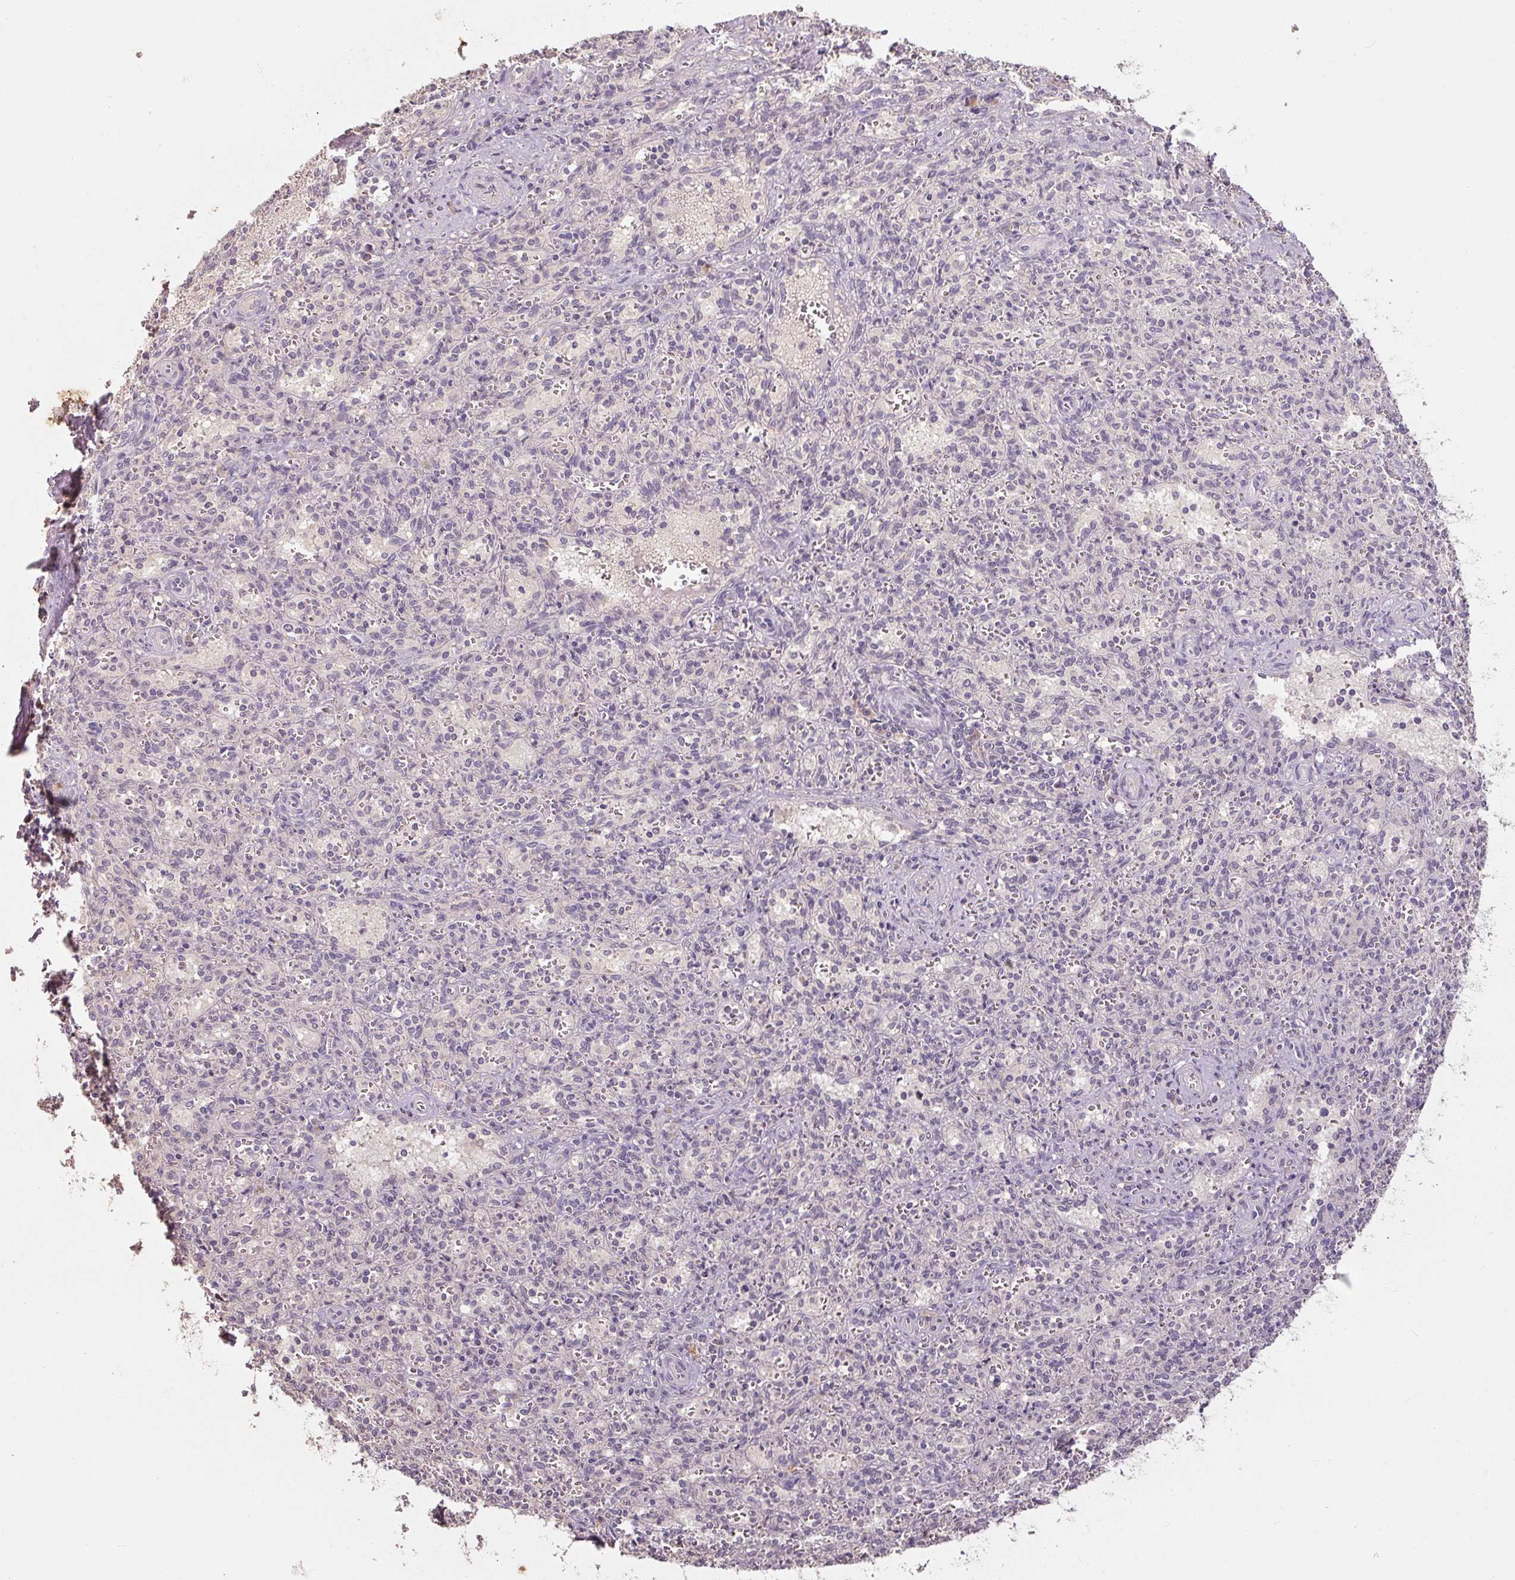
{"staining": {"intensity": "negative", "quantity": "none", "location": "none"}, "tissue": "spleen", "cell_type": "Cells in red pulp", "image_type": "normal", "snomed": [{"axis": "morphology", "description": "Normal tissue, NOS"}, {"axis": "topography", "description": "Spleen"}], "caption": "There is no significant positivity in cells in red pulp of spleen. (Stains: DAB immunohistochemistry (IHC) with hematoxylin counter stain, Microscopy: brightfield microscopy at high magnification).", "gene": "CFAP65", "patient": {"sex": "female", "age": 26}}